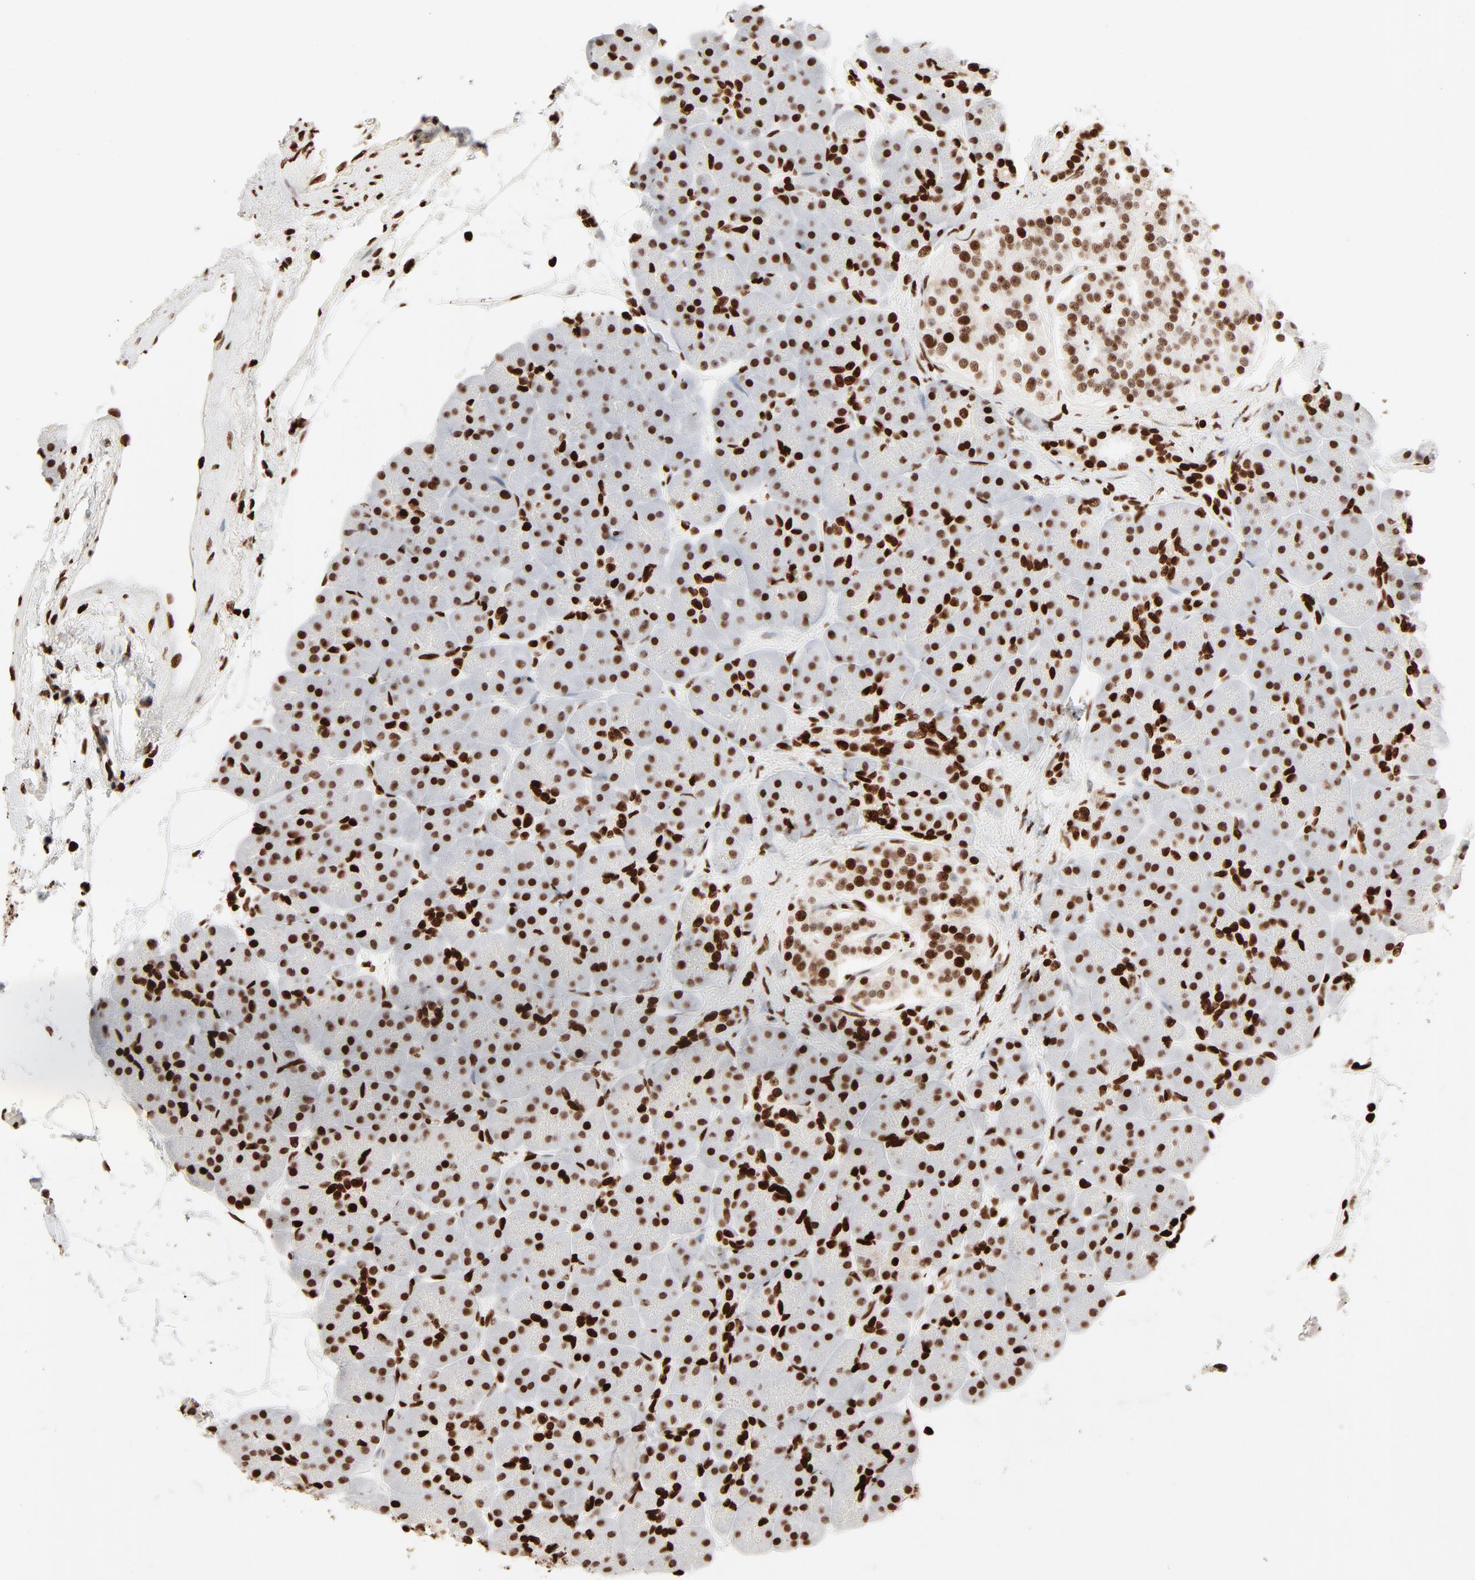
{"staining": {"intensity": "strong", "quantity": ">75%", "location": "nuclear"}, "tissue": "pancreas", "cell_type": "Exocrine glandular cells", "image_type": "normal", "snomed": [{"axis": "morphology", "description": "Normal tissue, NOS"}, {"axis": "topography", "description": "Pancreas"}], "caption": "Protein analysis of benign pancreas displays strong nuclear expression in about >75% of exocrine glandular cells. (IHC, brightfield microscopy, high magnification).", "gene": "HMGB1", "patient": {"sex": "male", "age": 66}}